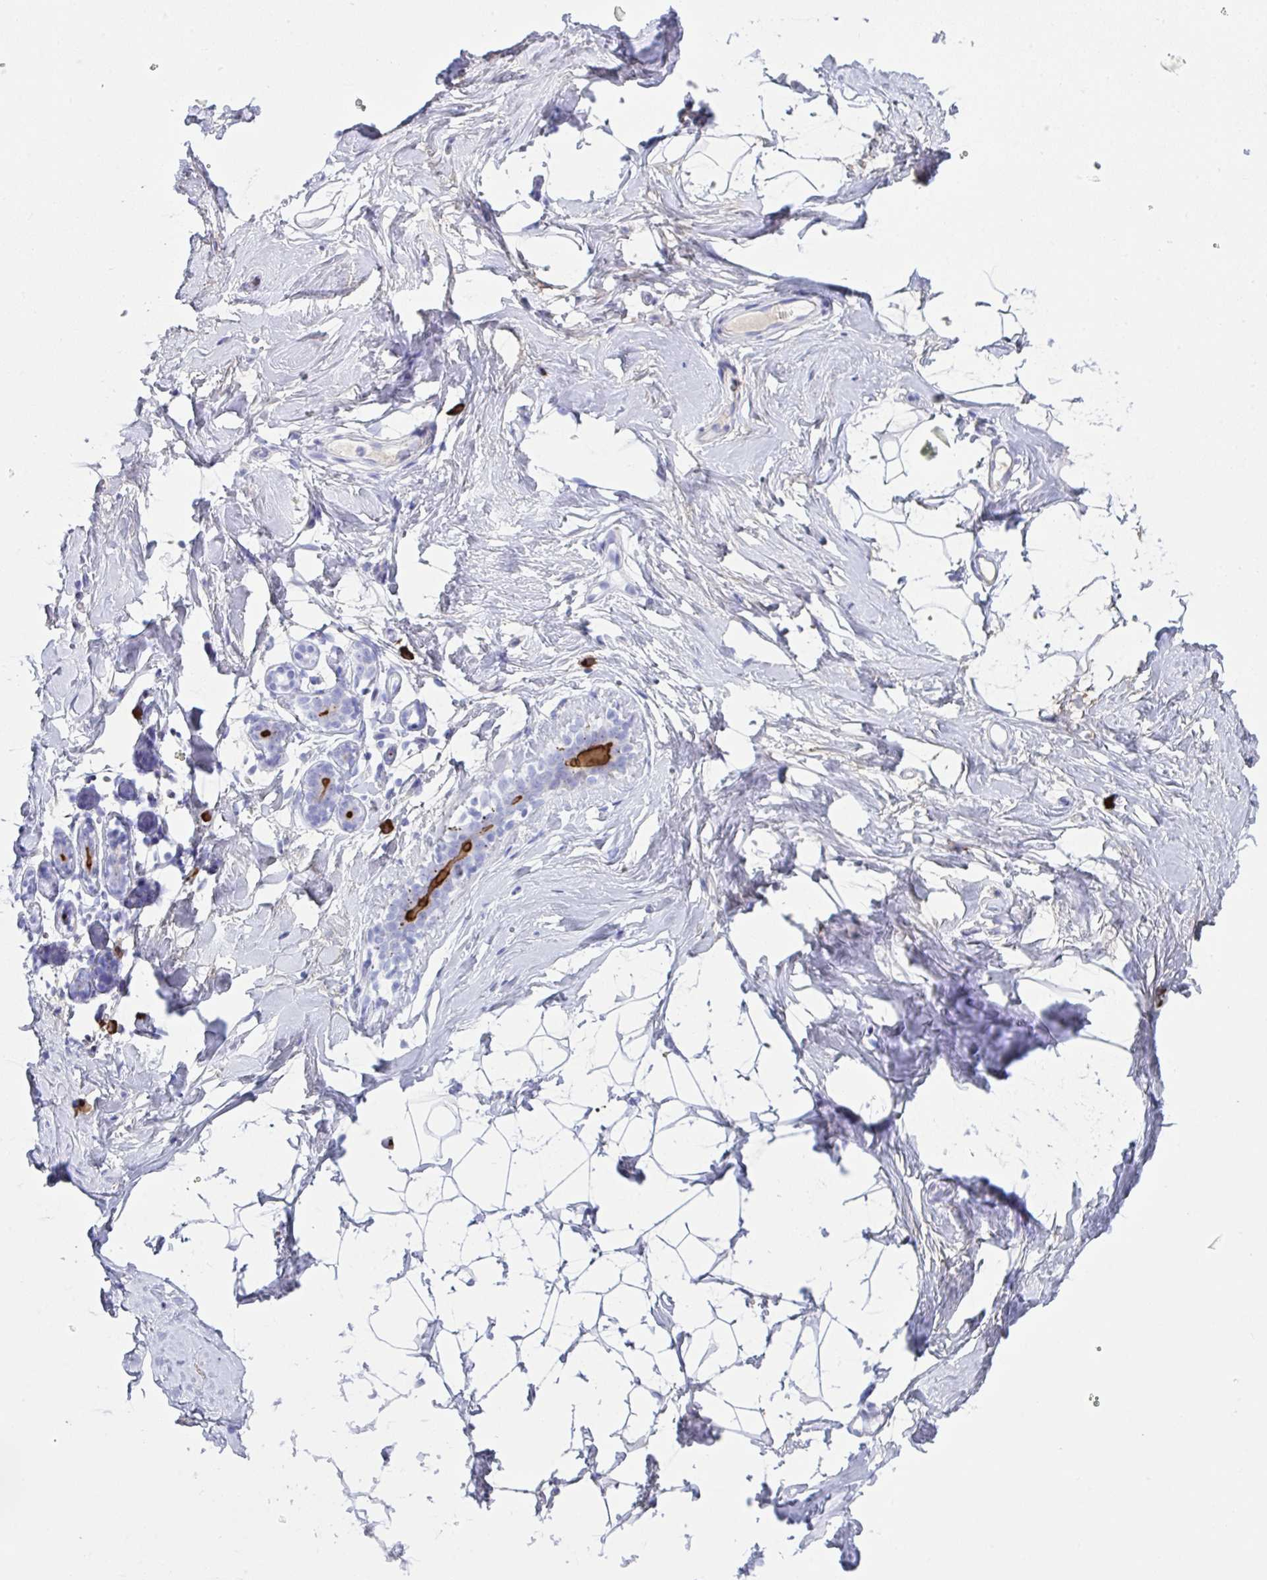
{"staining": {"intensity": "negative", "quantity": "none", "location": "none"}, "tissue": "breast", "cell_type": "Adipocytes", "image_type": "normal", "snomed": [{"axis": "morphology", "description": "Normal tissue, NOS"}, {"axis": "topography", "description": "Breast"}], "caption": "DAB immunohistochemical staining of benign breast demonstrates no significant positivity in adipocytes.", "gene": "JCHAIN", "patient": {"sex": "female", "age": 32}}